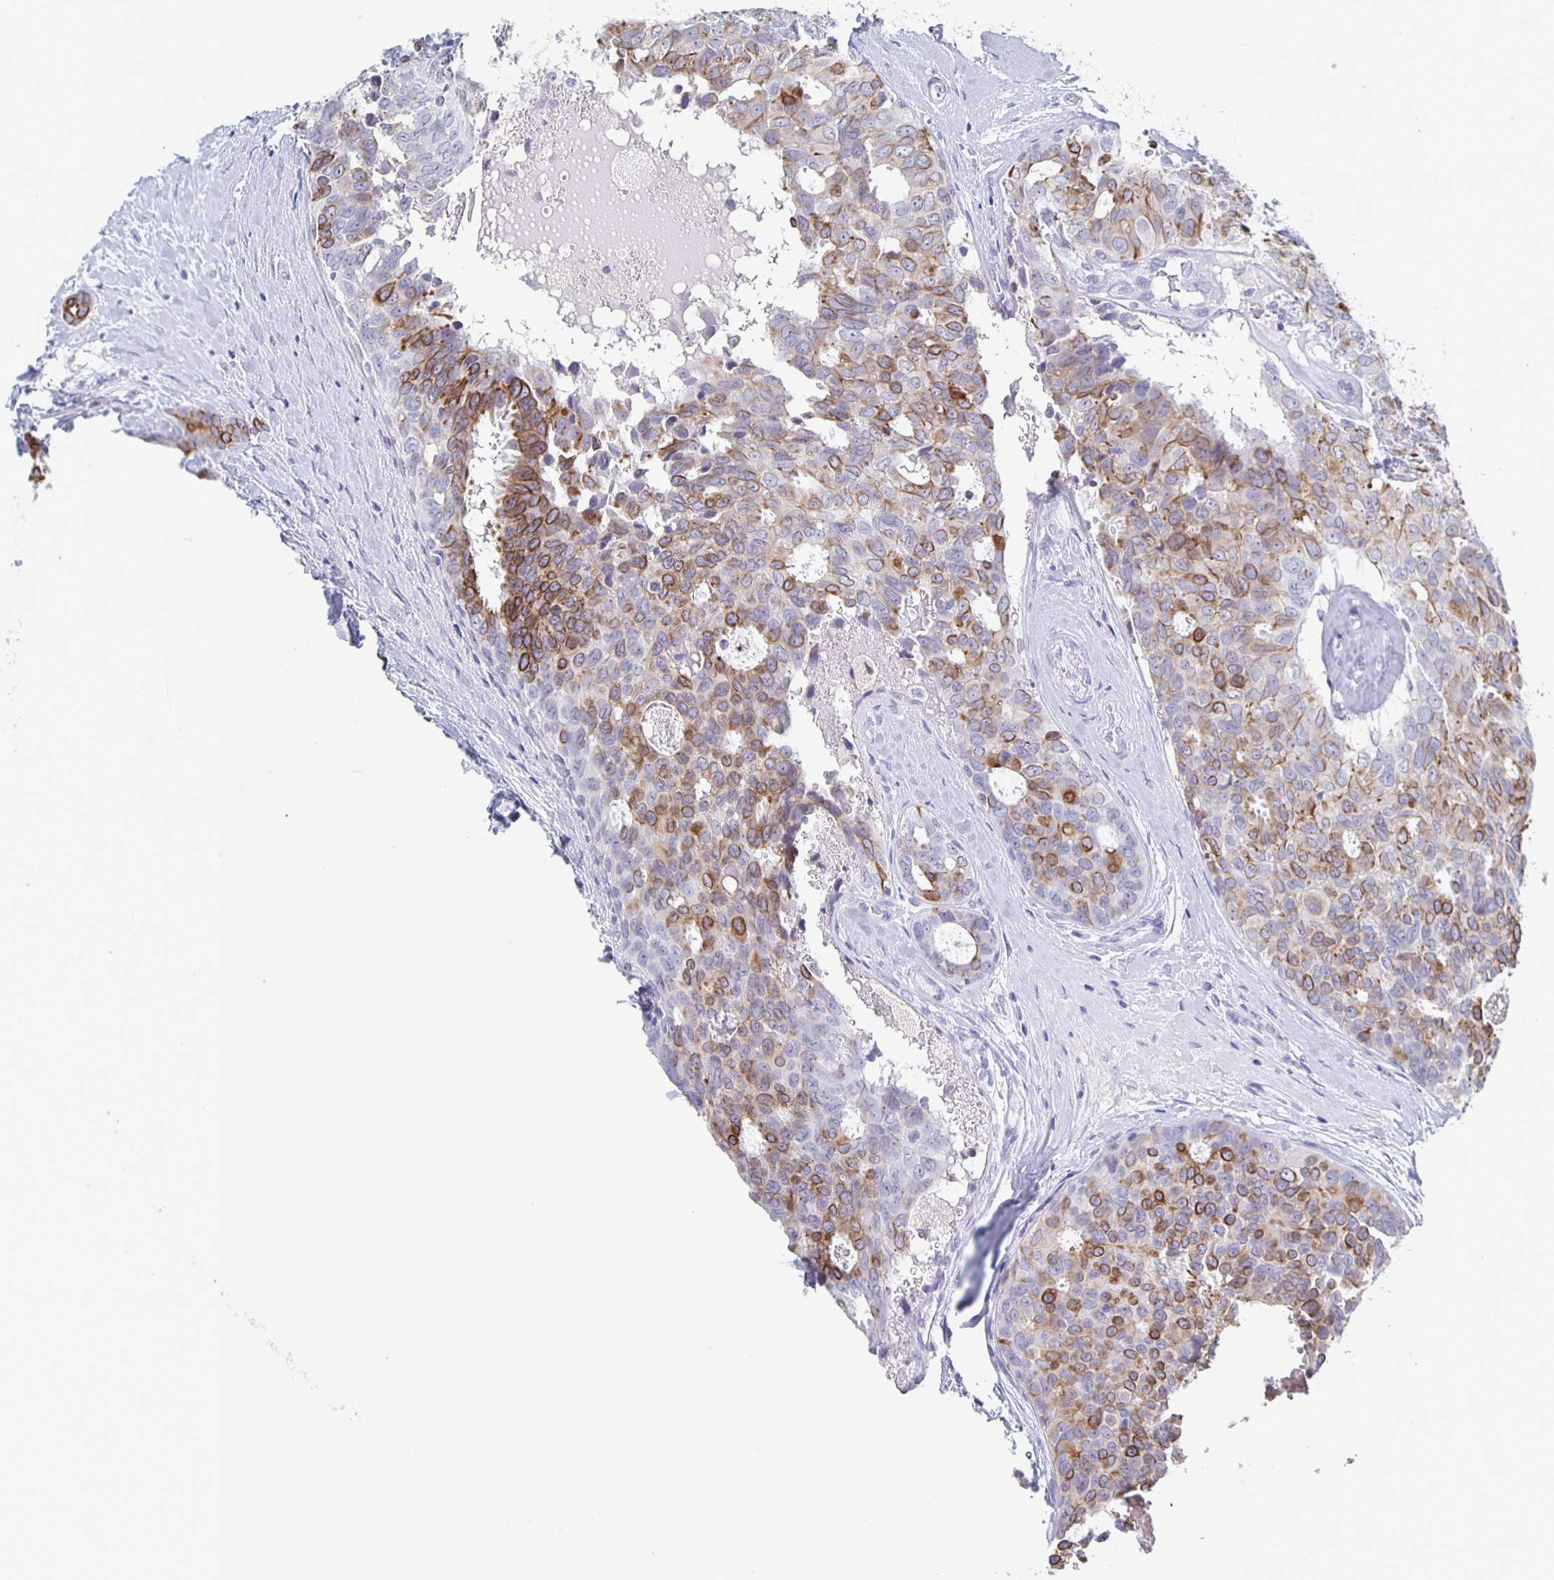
{"staining": {"intensity": "moderate", "quantity": "25%-75%", "location": "cytoplasmic/membranous"}, "tissue": "breast cancer", "cell_type": "Tumor cells", "image_type": "cancer", "snomed": [{"axis": "morphology", "description": "Duct carcinoma"}, {"axis": "topography", "description": "Breast"}], "caption": "Invasive ductal carcinoma (breast) stained with immunohistochemistry (IHC) reveals moderate cytoplasmic/membranous positivity in approximately 25%-75% of tumor cells.", "gene": "CCDC17", "patient": {"sex": "female", "age": 45}}